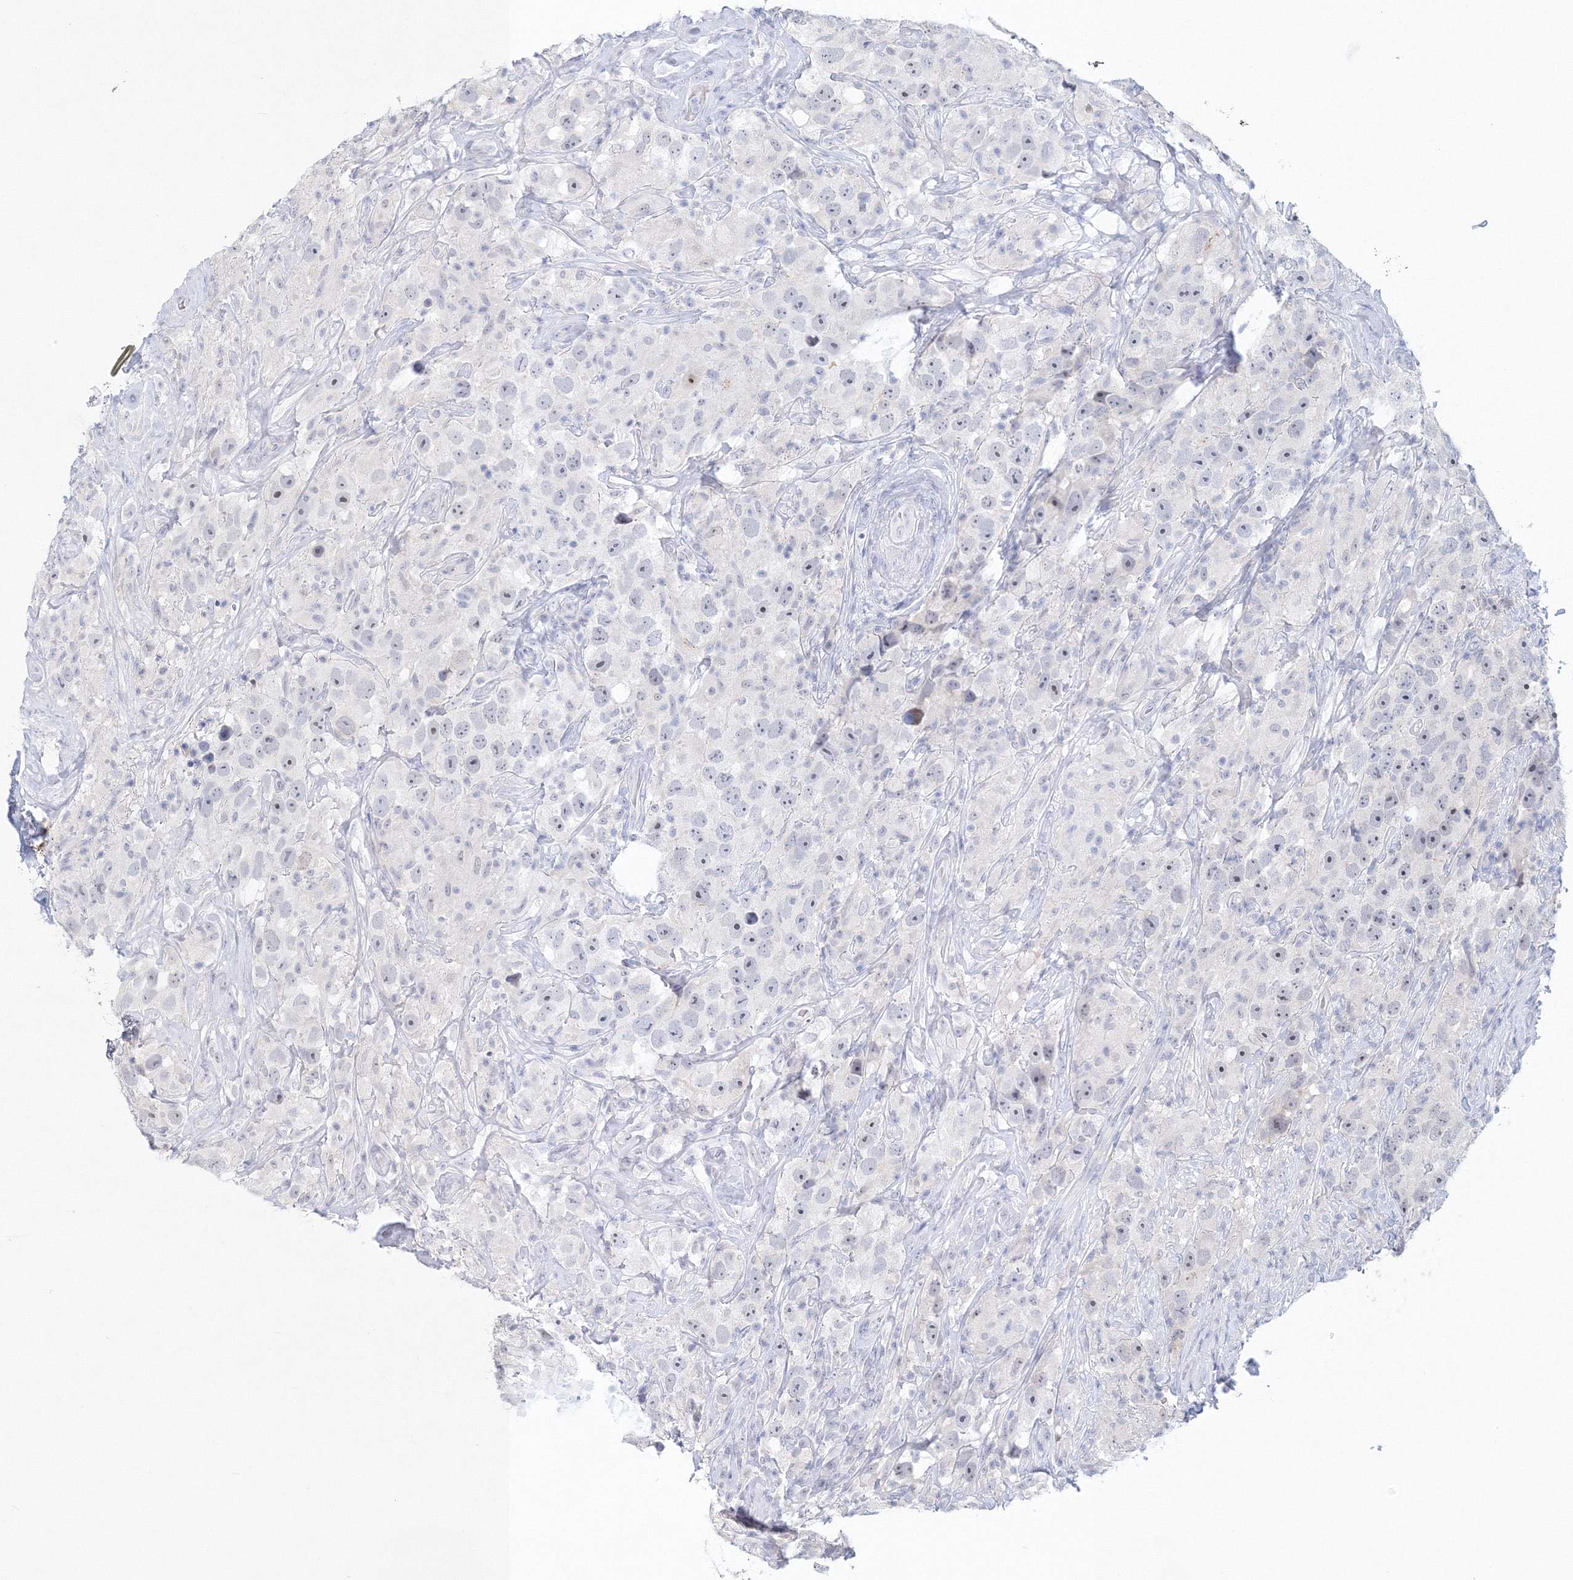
{"staining": {"intensity": "negative", "quantity": "none", "location": "none"}, "tissue": "testis cancer", "cell_type": "Tumor cells", "image_type": "cancer", "snomed": [{"axis": "morphology", "description": "Seminoma, NOS"}, {"axis": "topography", "description": "Testis"}], "caption": "The image demonstrates no staining of tumor cells in testis cancer (seminoma). (Brightfield microscopy of DAB IHC at high magnification).", "gene": "VSIG1", "patient": {"sex": "male", "age": 49}}